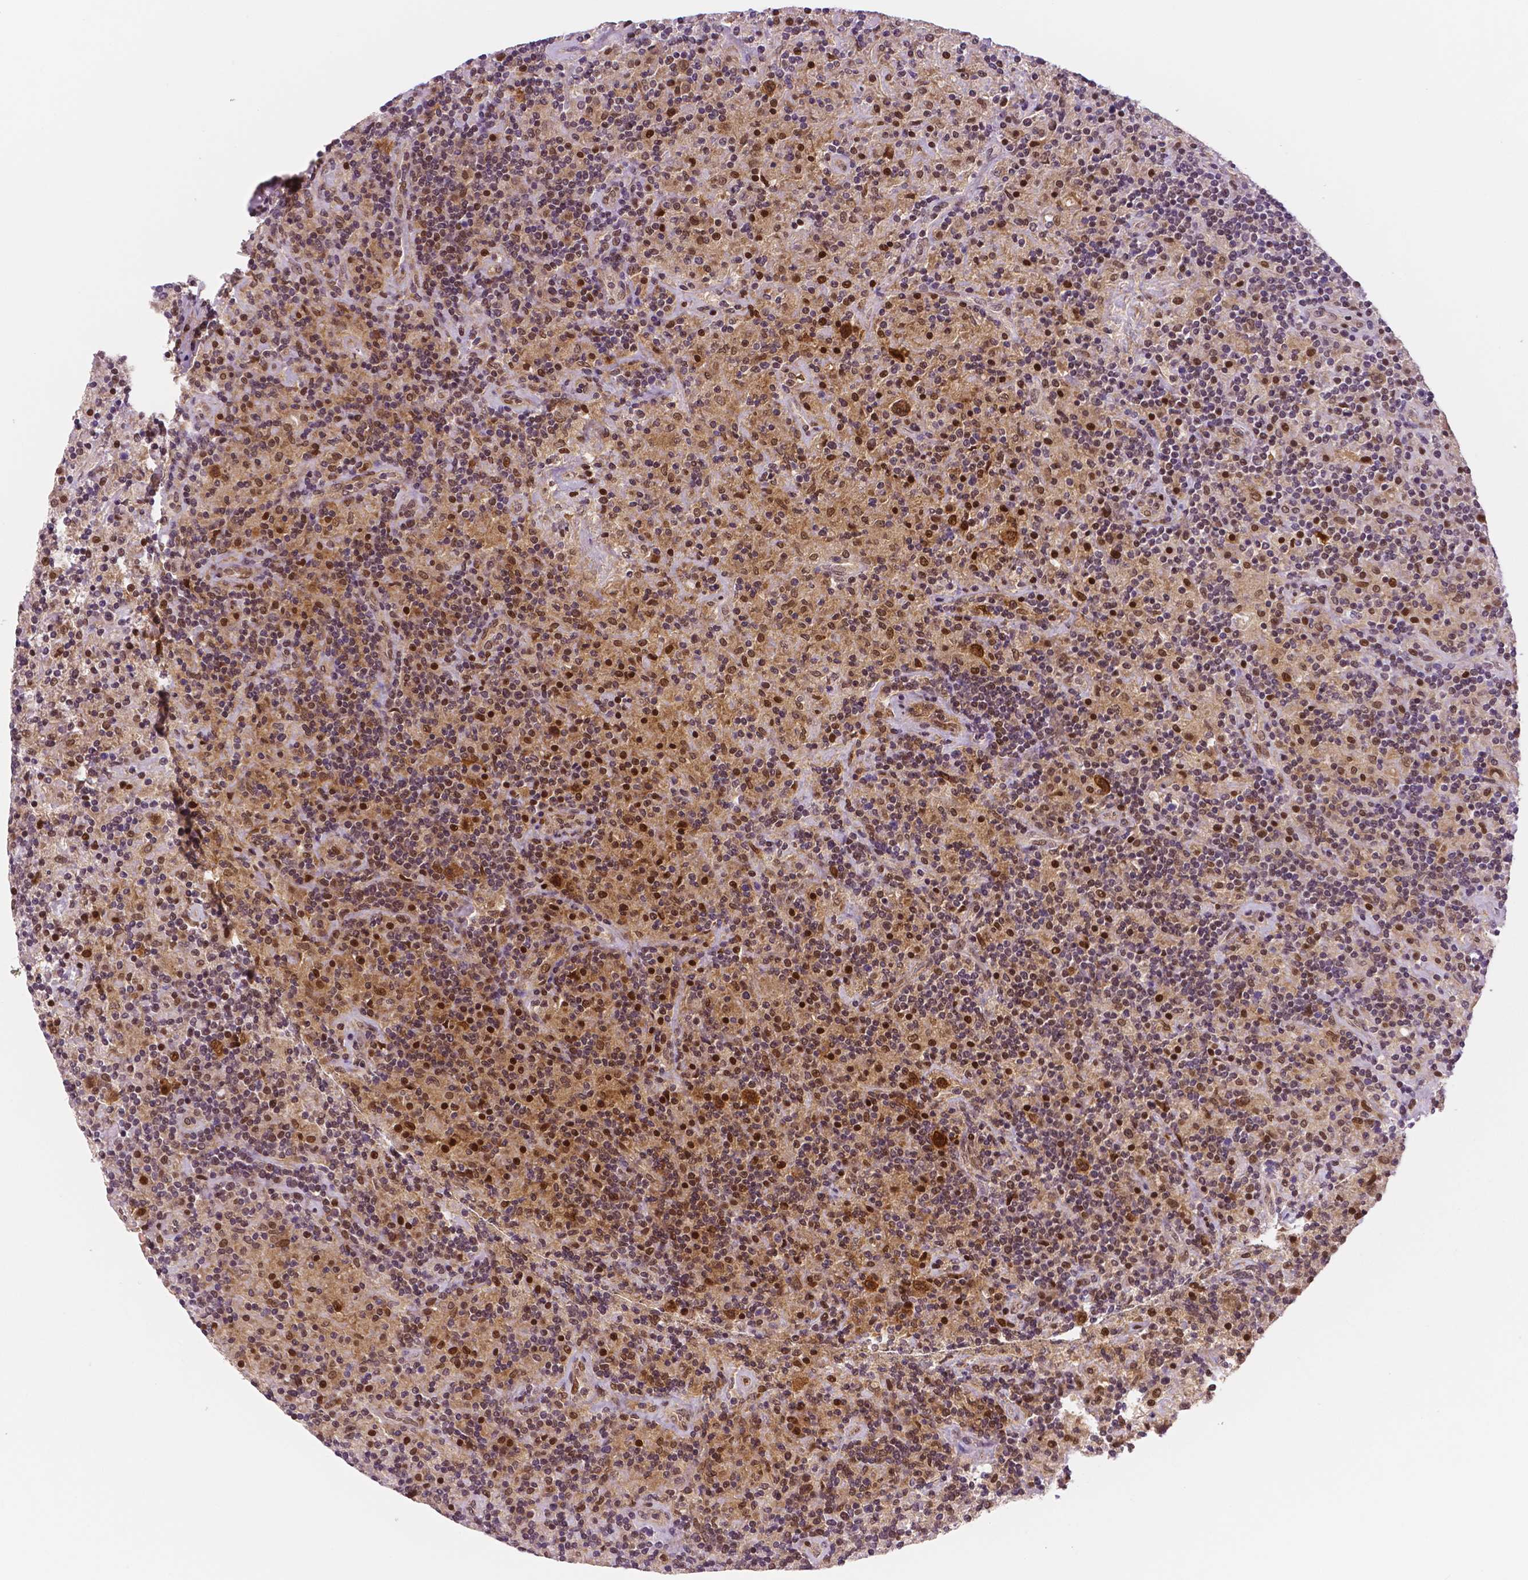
{"staining": {"intensity": "moderate", "quantity": ">75%", "location": "cytoplasmic/membranous,nuclear"}, "tissue": "lymphoma", "cell_type": "Tumor cells", "image_type": "cancer", "snomed": [{"axis": "morphology", "description": "Hodgkin's disease, NOS"}, {"axis": "topography", "description": "Lymph node"}], "caption": "Immunohistochemical staining of human Hodgkin's disease displays medium levels of moderate cytoplasmic/membranous and nuclear protein positivity in about >75% of tumor cells.", "gene": "STAT3", "patient": {"sex": "male", "age": 70}}